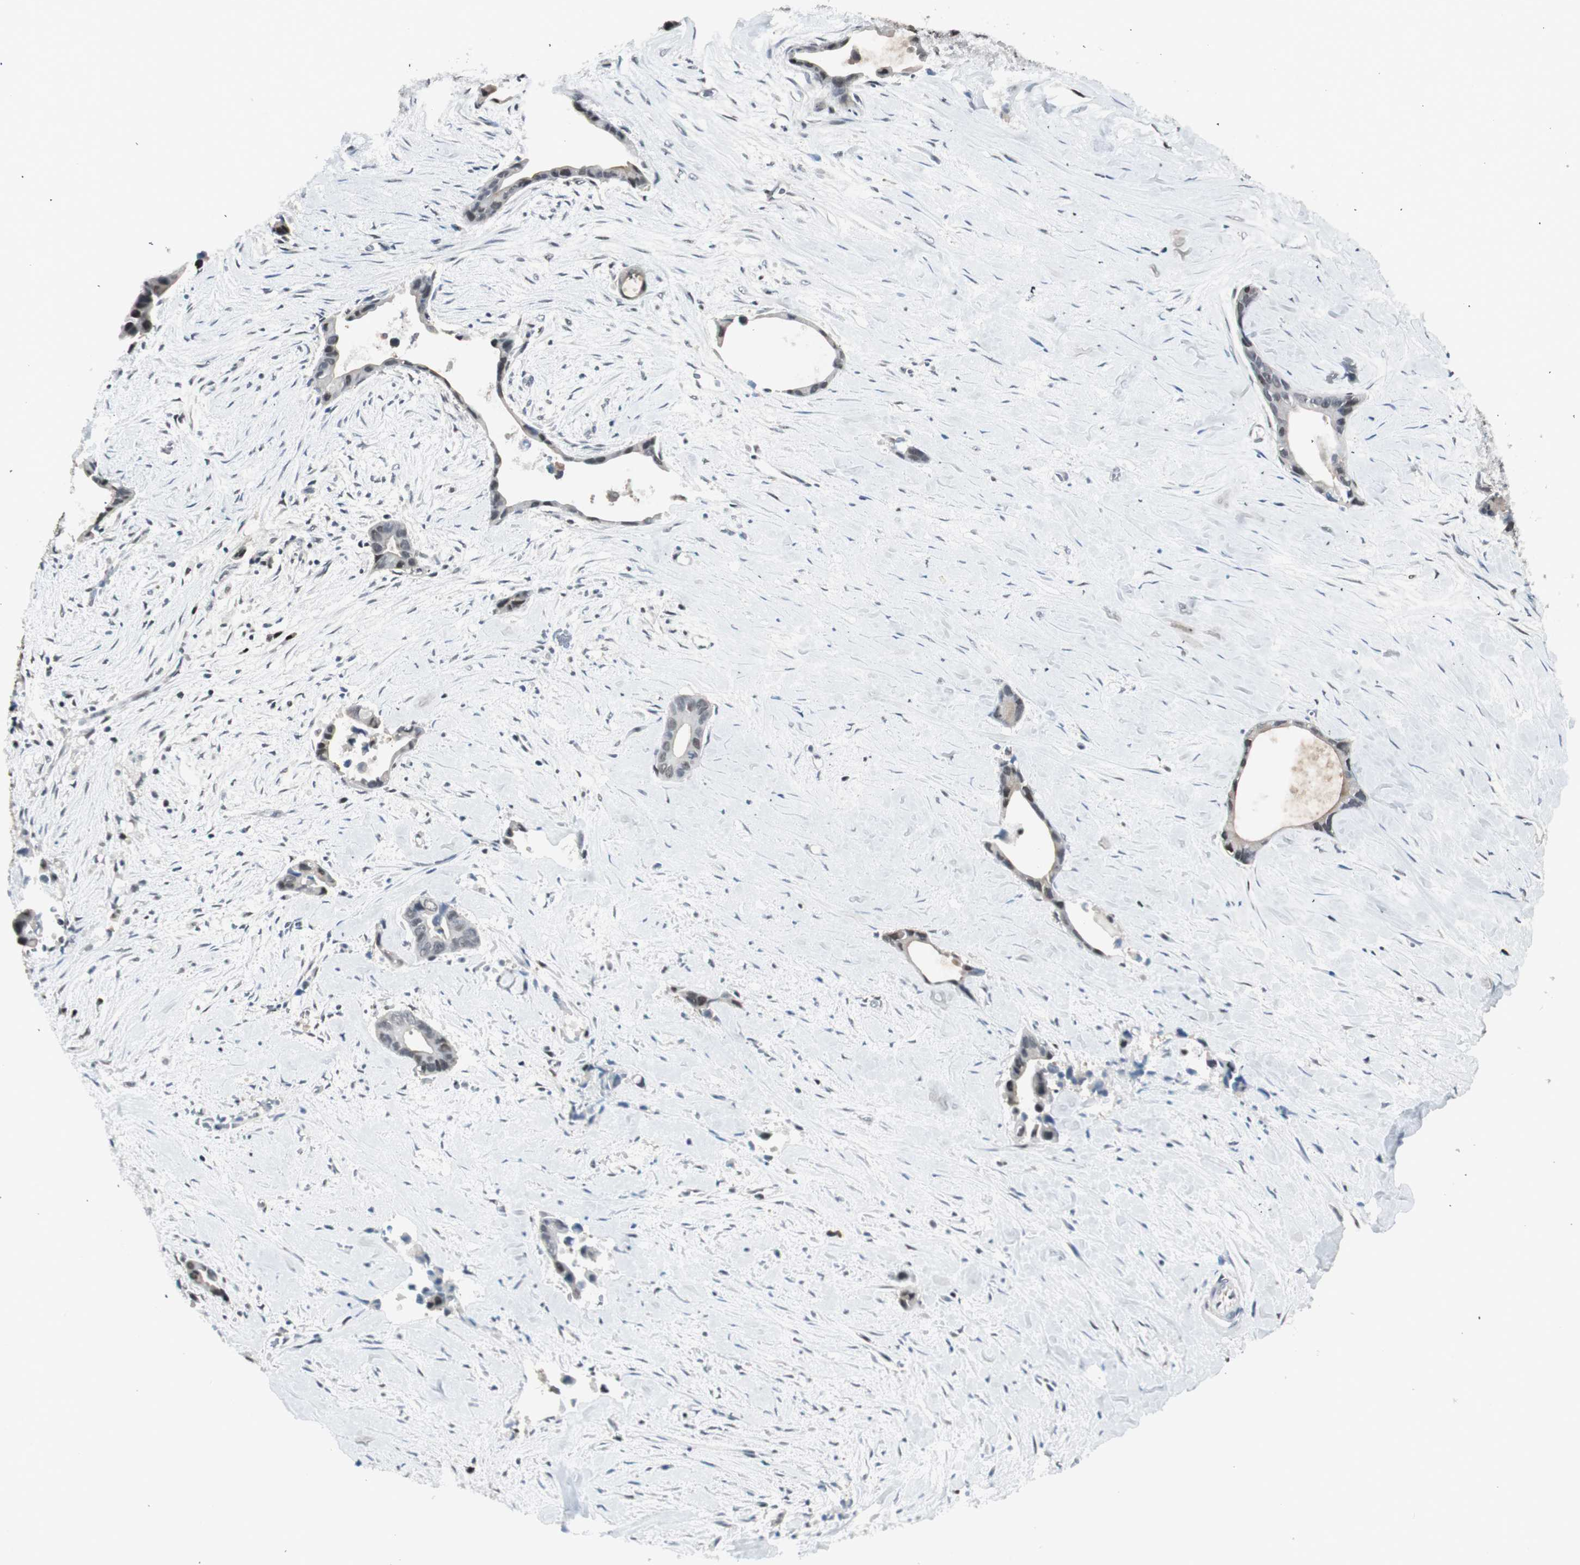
{"staining": {"intensity": "weak", "quantity": "<25%", "location": "nuclear"}, "tissue": "liver cancer", "cell_type": "Tumor cells", "image_type": "cancer", "snomed": [{"axis": "morphology", "description": "Cholangiocarcinoma"}, {"axis": "topography", "description": "Liver"}], "caption": "The image demonstrates no significant expression in tumor cells of liver cholangiocarcinoma. (IHC, brightfield microscopy, high magnification).", "gene": "LONP2", "patient": {"sex": "female", "age": 55}}